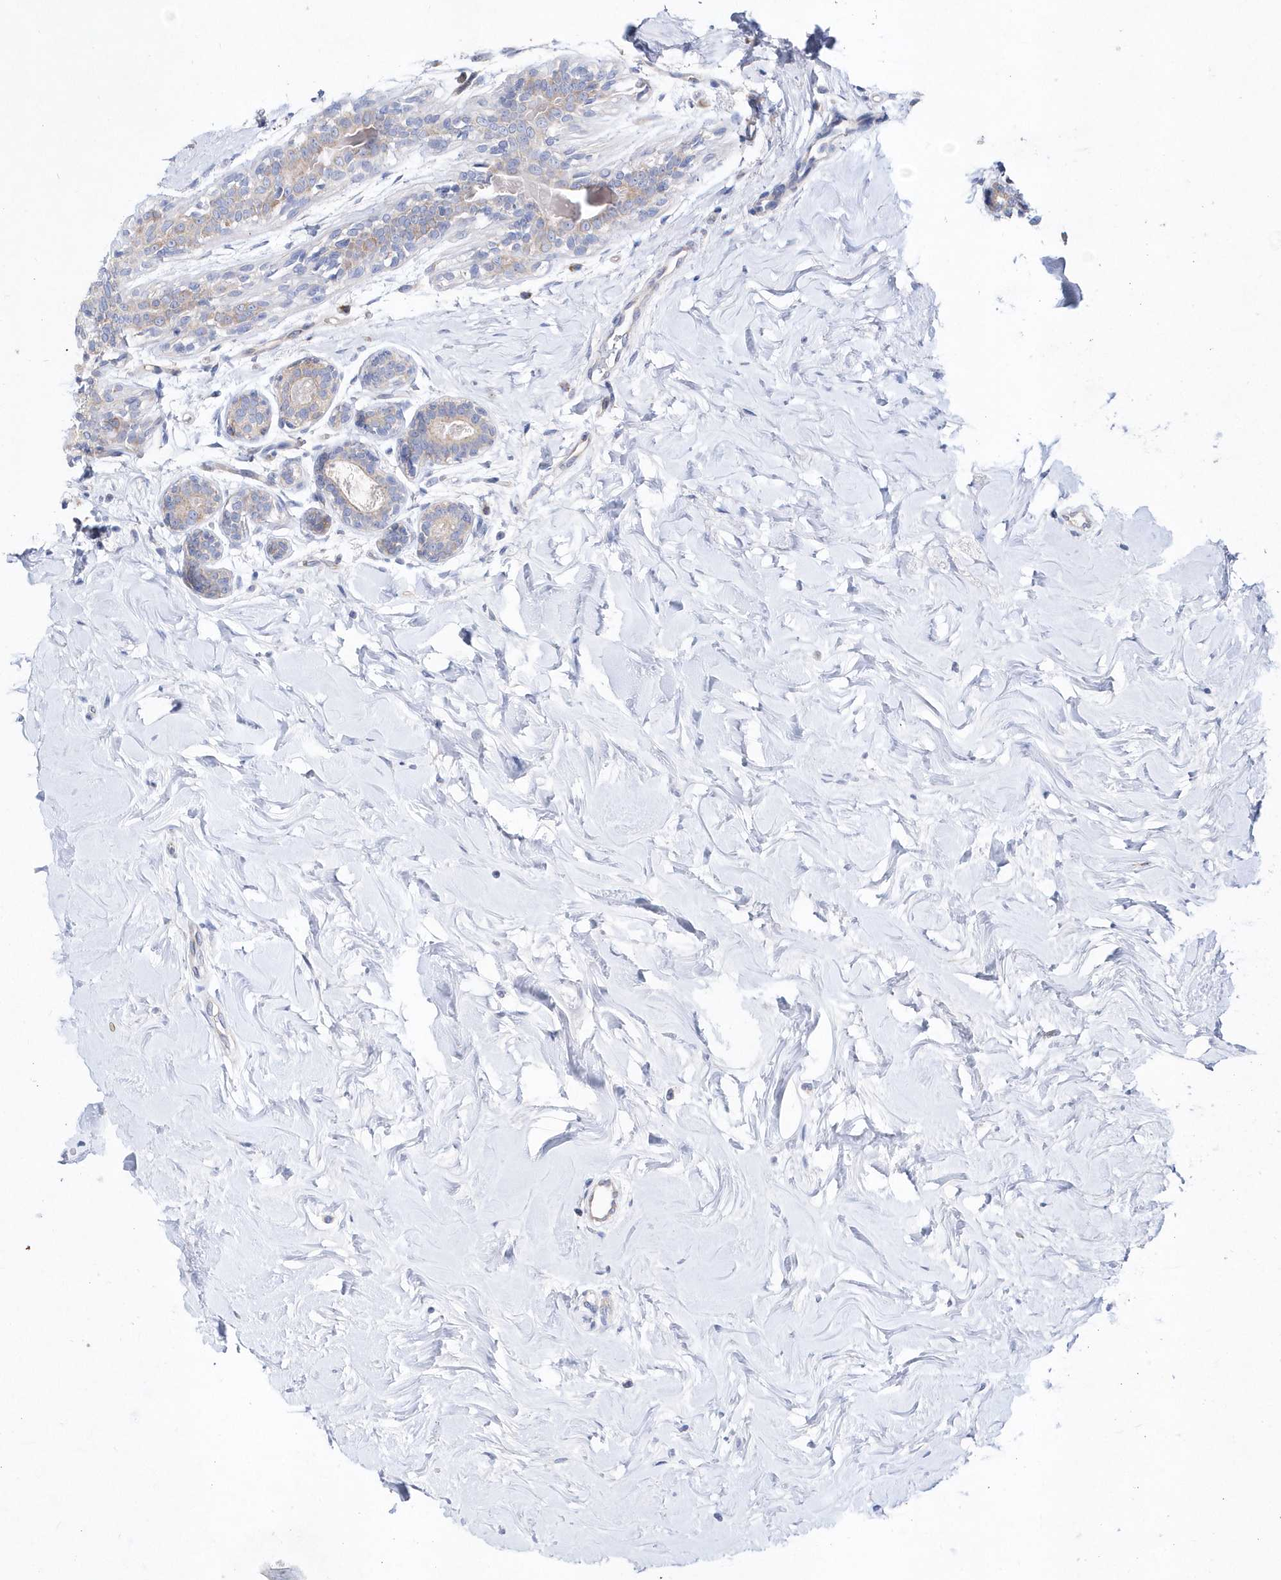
{"staining": {"intensity": "weak", "quantity": "25%-75%", "location": "cytoplasmic/membranous"}, "tissue": "breast cancer", "cell_type": "Tumor cells", "image_type": "cancer", "snomed": [{"axis": "morphology", "description": "Normal tissue, NOS"}, {"axis": "morphology", "description": "Duct carcinoma"}, {"axis": "topography", "description": "Breast"}], "caption": "Protein analysis of breast cancer (infiltrating ductal carcinoma) tissue reveals weak cytoplasmic/membranous positivity in about 25%-75% of tumor cells.", "gene": "JKAMP", "patient": {"sex": "female", "age": 39}}